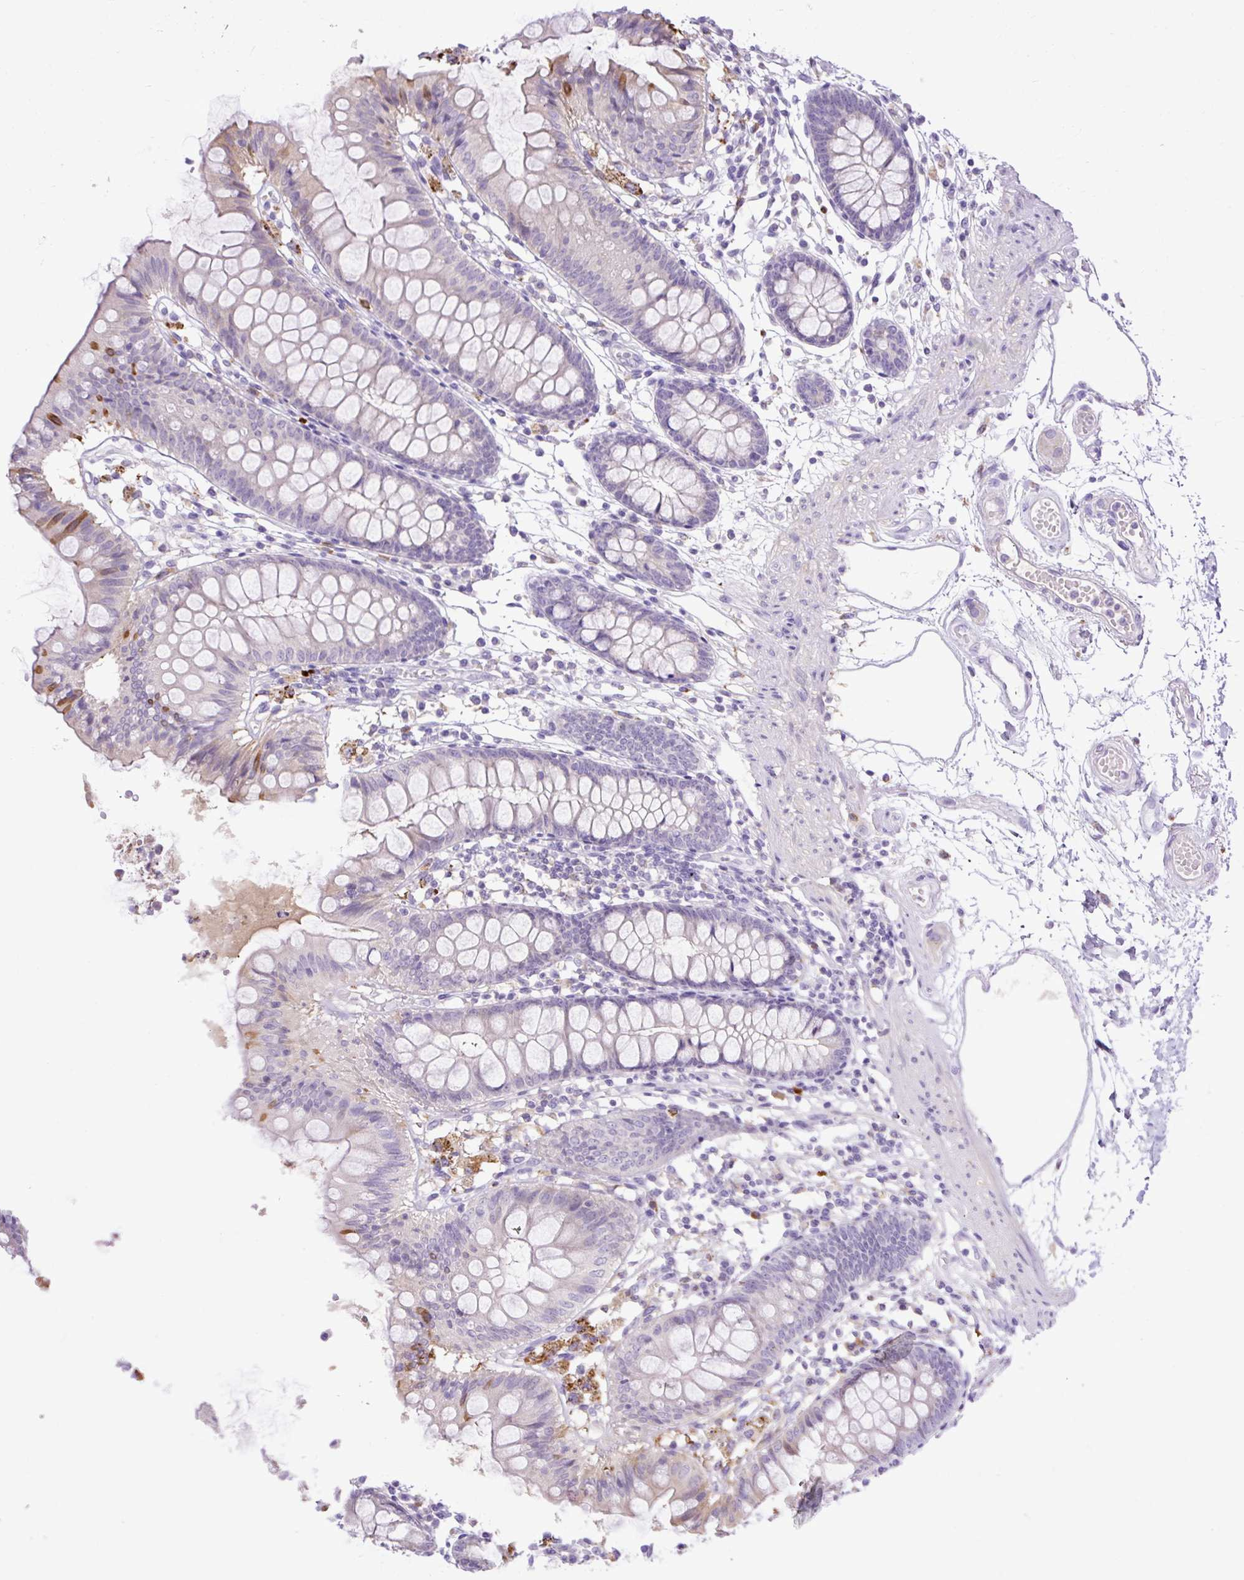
{"staining": {"intensity": "weak", "quantity": "<25%", "location": "cytoplasmic/membranous"}, "tissue": "colon", "cell_type": "Endothelial cells", "image_type": "normal", "snomed": [{"axis": "morphology", "description": "Normal tissue, NOS"}, {"axis": "topography", "description": "Colon"}], "caption": "Unremarkable colon was stained to show a protein in brown. There is no significant expression in endothelial cells. The staining was performed using DAB (3,3'-diaminobenzidine) to visualize the protein expression in brown, while the nuclei were stained in blue with hematoxylin (Magnification: 20x).", "gene": "SPTBN5", "patient": {"sex": "female", "age": 84}}